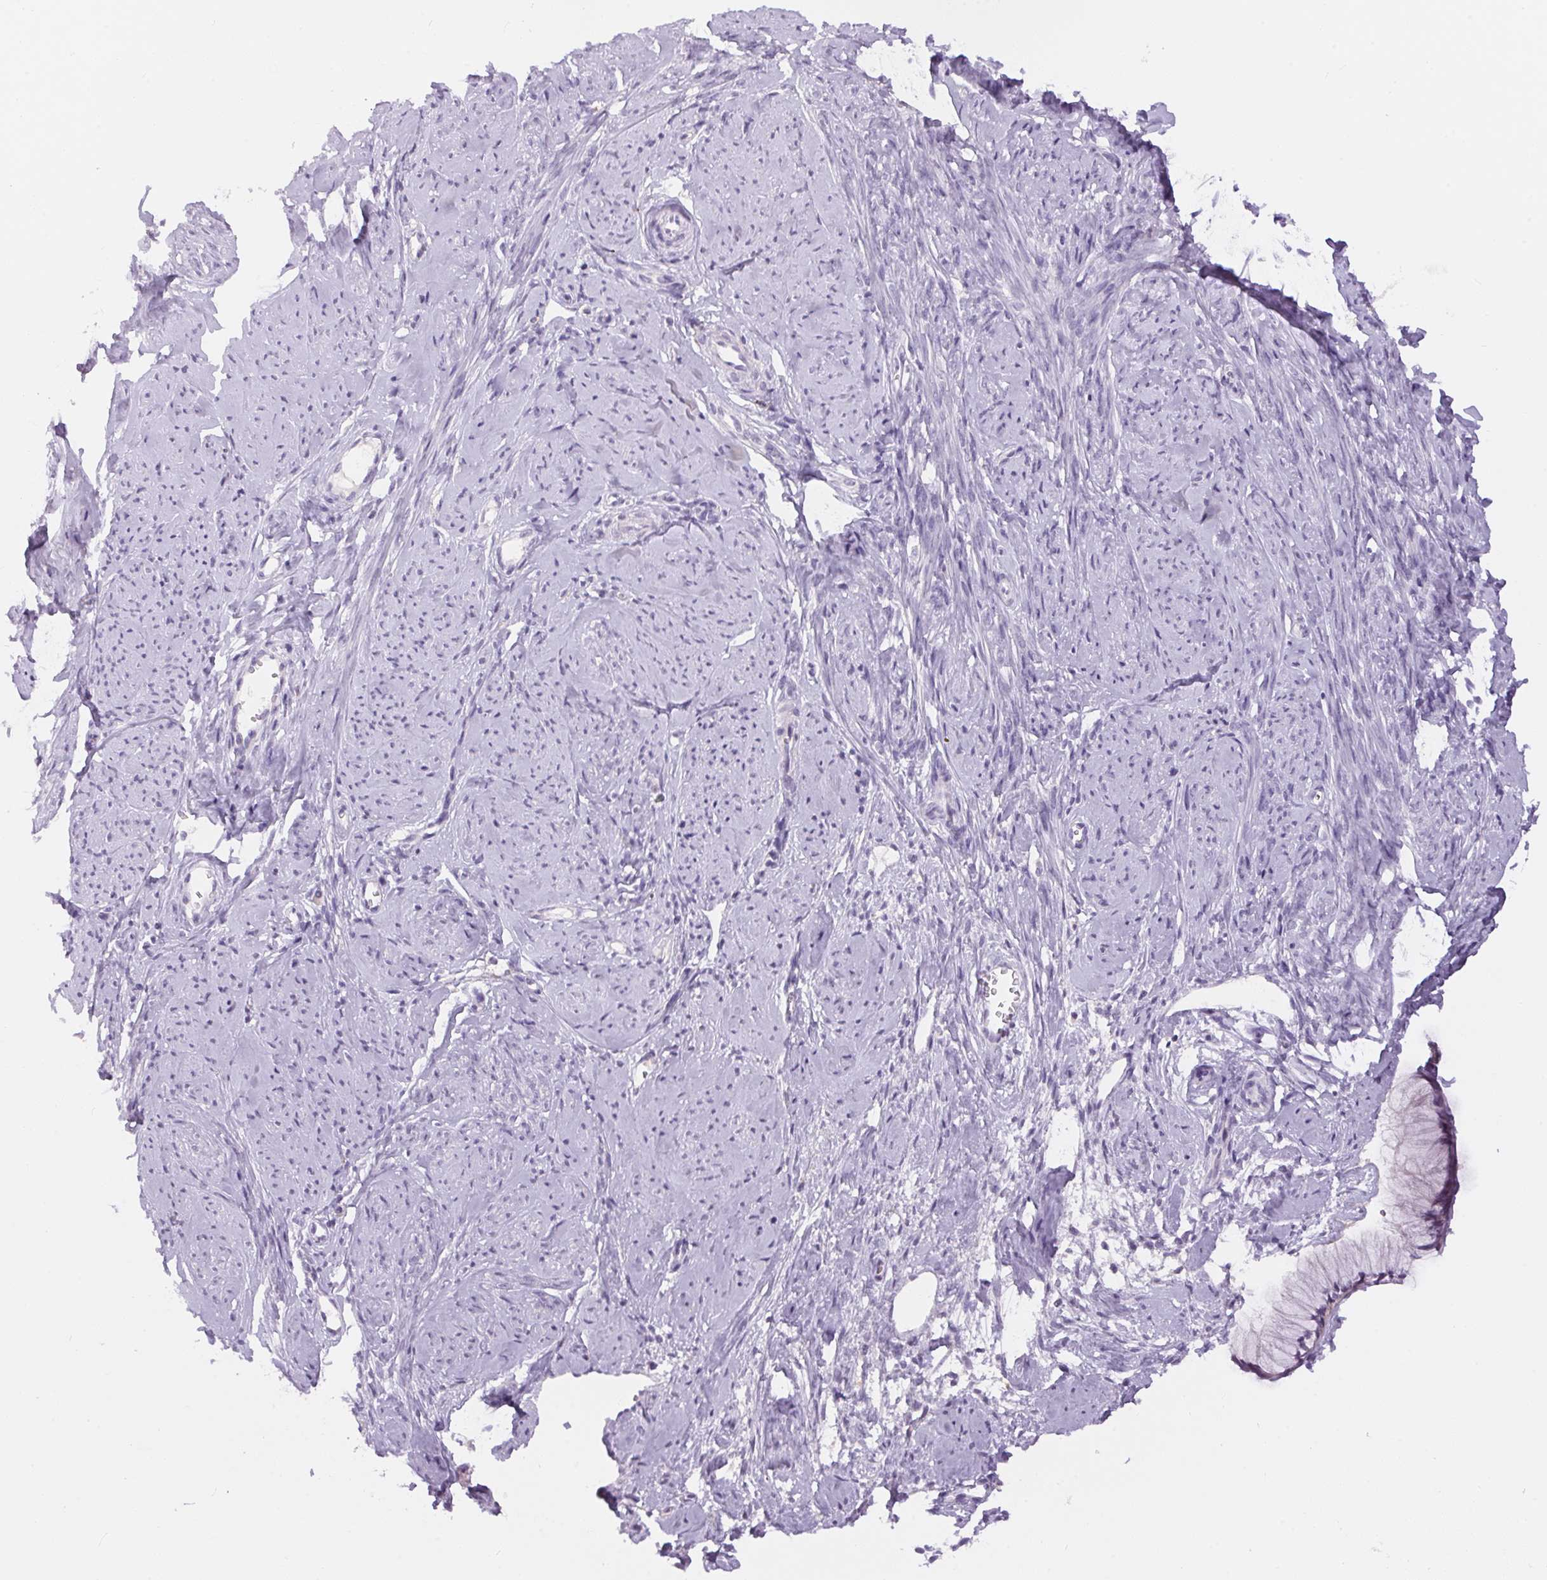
{"staining": {"intensity": "negative", "quantity": "none", "location": "none"}, "tissue": "smooth muscle", "cell_type": "Smooth muscle cells", "image_type": "normal", "snomed": [{"axis": "morphology", "description": "Normal tissue, NOS"}, {"axis": "topography", "description": "Smooth muscle"}], "caption": "Histopathology image shows no significant protein expression in smooth muscle cells of unremarkable smooth muscle.", "gene": "PNLIPRP3", "patient": {"sex": "female", "age": 48}}